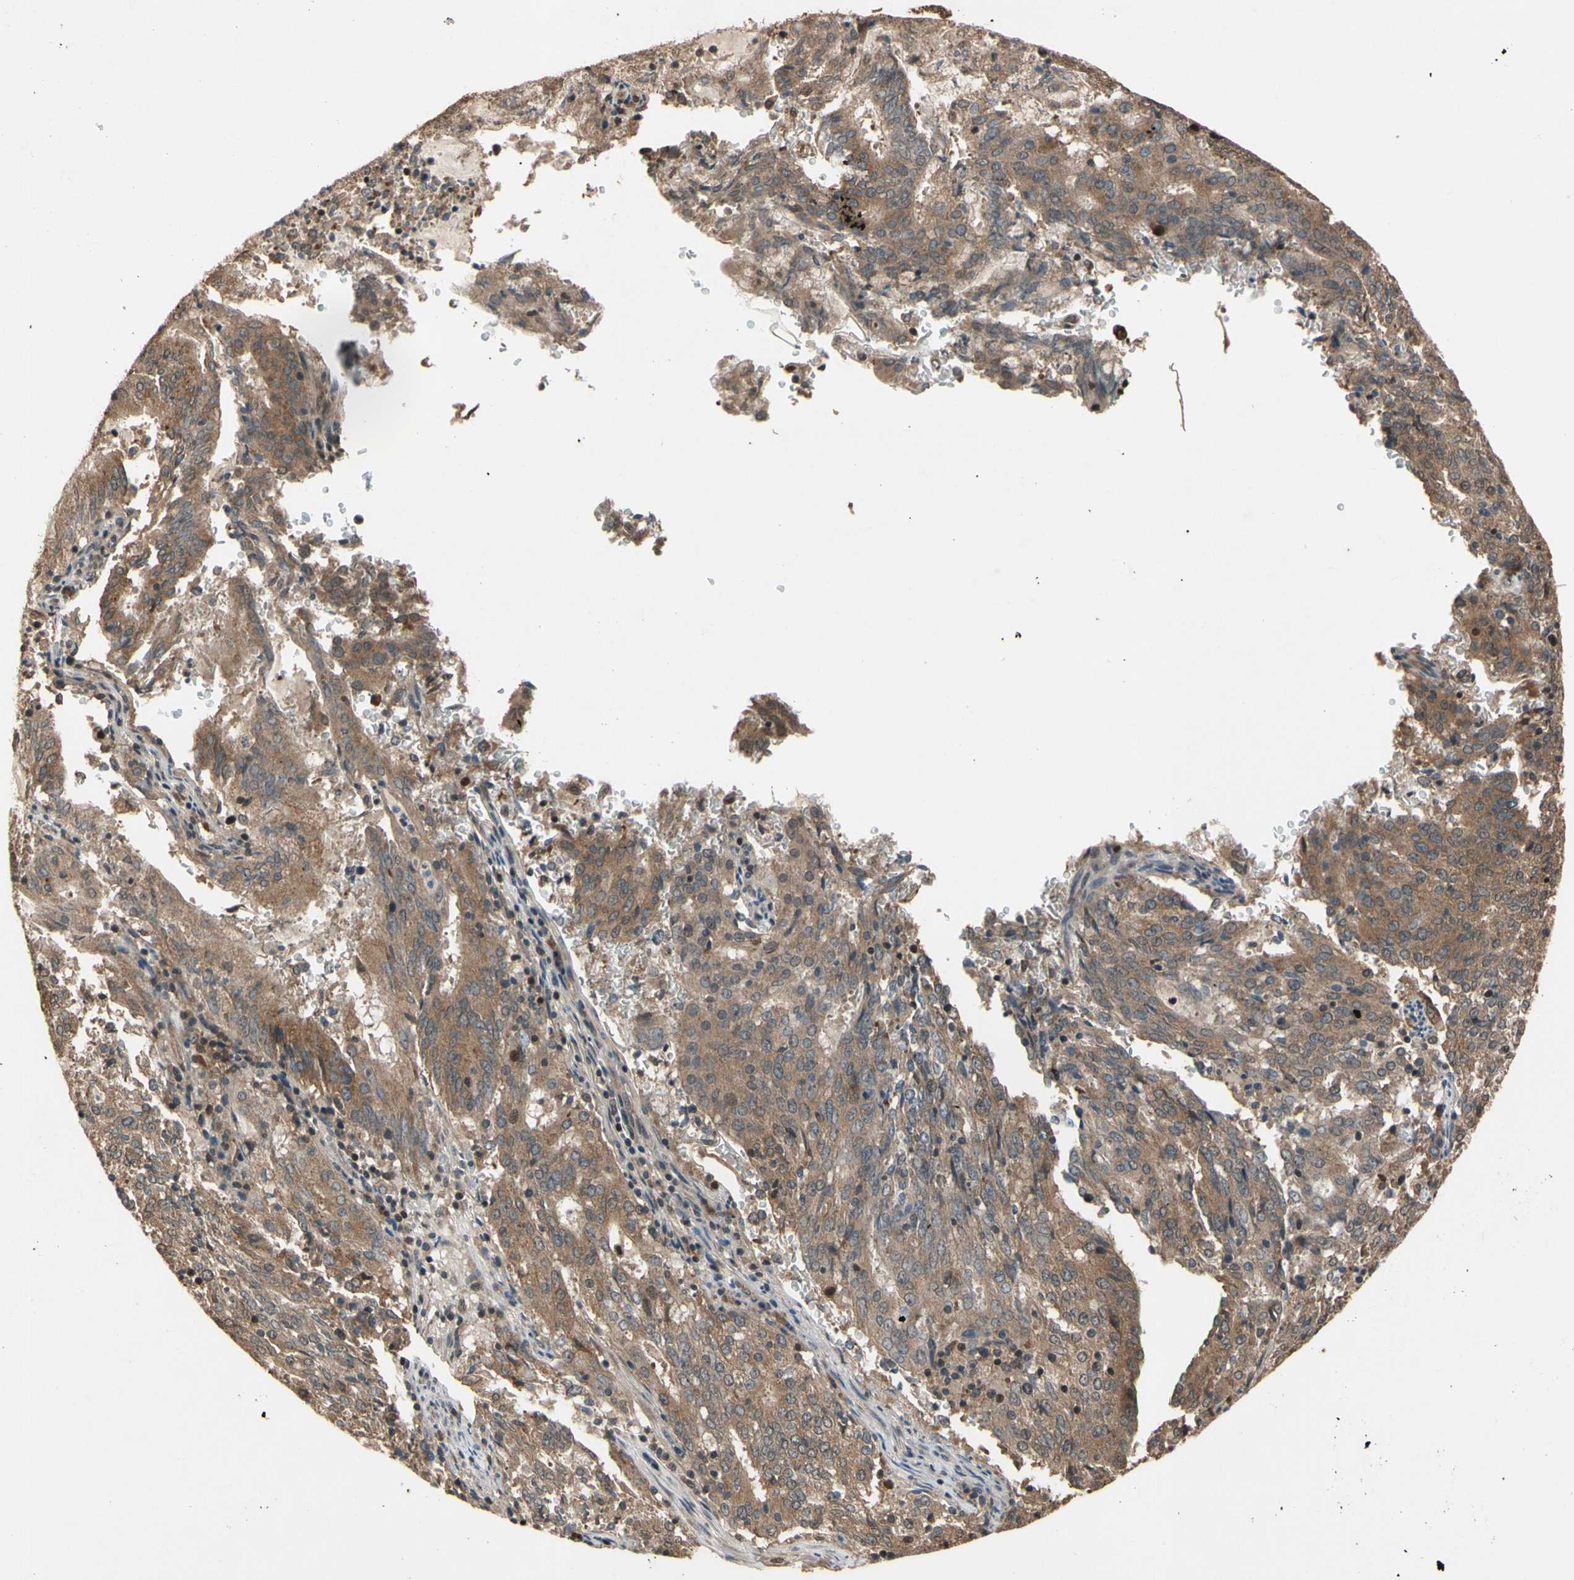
{"staining": {"intensity": "moderate", "quantity": ">75%", "location": "cytoplasmic/membranous"}, "tissue": "cervical cancer", "cell_type": "Tumor cells", "image_type": "cancer", "snomed": [{"axis": "morphology", "description": "Adenocarcinoma, NOS"}, {"axis": "topography", "description": "Cervix"}], "caption": "Cervical cancer stained with DAB (3,3'-diaminobenzidine) immunohistochemistry displays medium levels of moderate cytoplasmic/membranous expression in about >75% of tumor cells.", "gene": "TMEM230", "patient": {"sex": "female", "age": 44}}